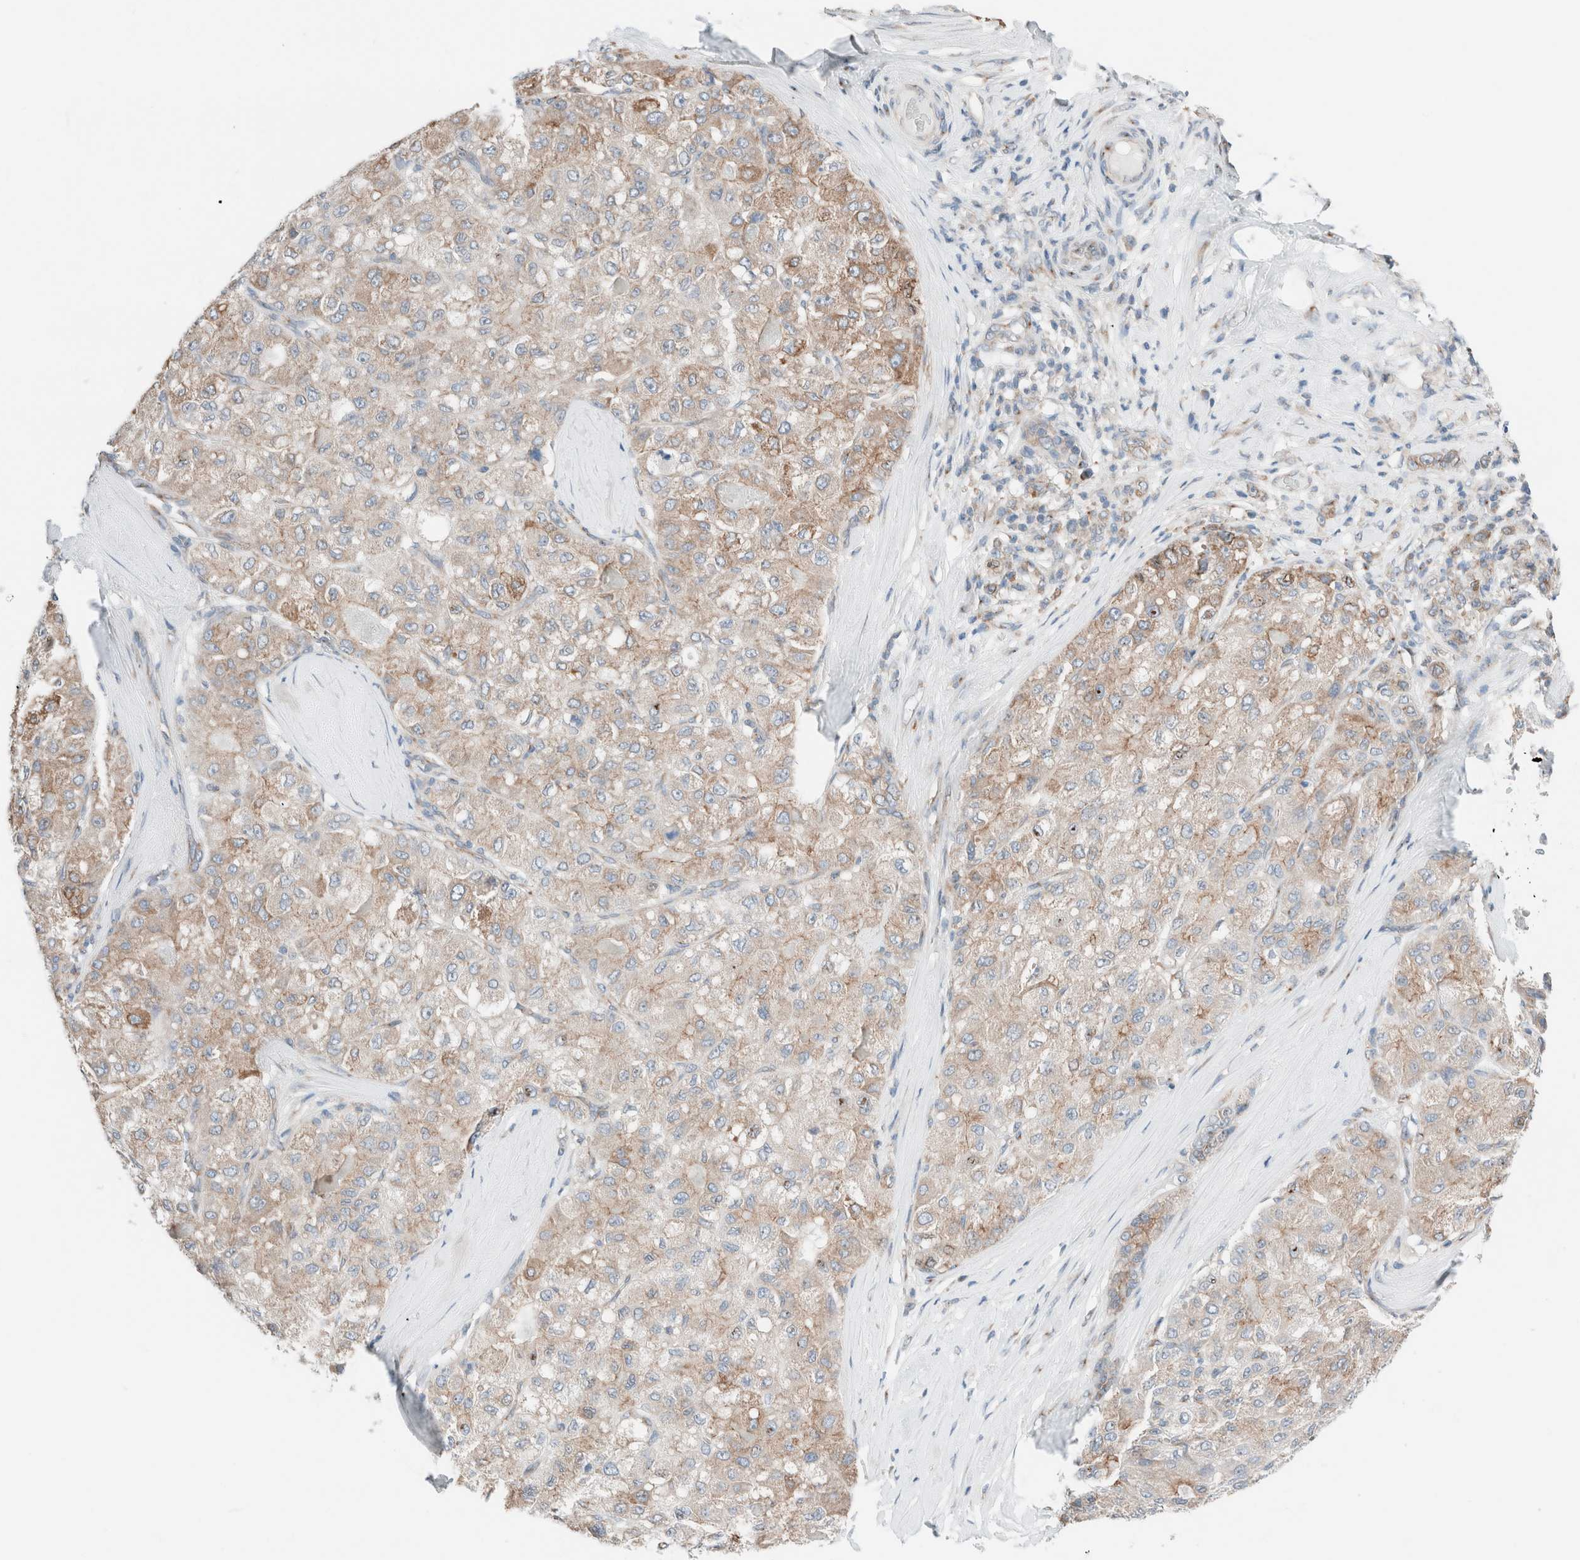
{"staining": {"intensity": "moderate", "quantity": "25%-75%", "location": "cytoplasmic/membranous"}, "tissue": "liver cancer", "cell_type": "Tumor cells", "image_type": "cancer", "snomed": [{"axis": "morphology", "description": "Carcinoma, Hepatocellular, NOS"}, {"axis": "topography", "description": "Liver"}], "caption": "A high-resolution photomicrograph shows immunohistochemistry (IHC) staining of liver hepatocellular carcinoma, which displays moderate cytoplasmic/membranous positivity in approximately 25%-75% of tumor cells. (brown staining indicates protein expression, while blue staining denotes nuclei).", "gene": "CASC3", "patient": {"sex": "male", "age": 80}}